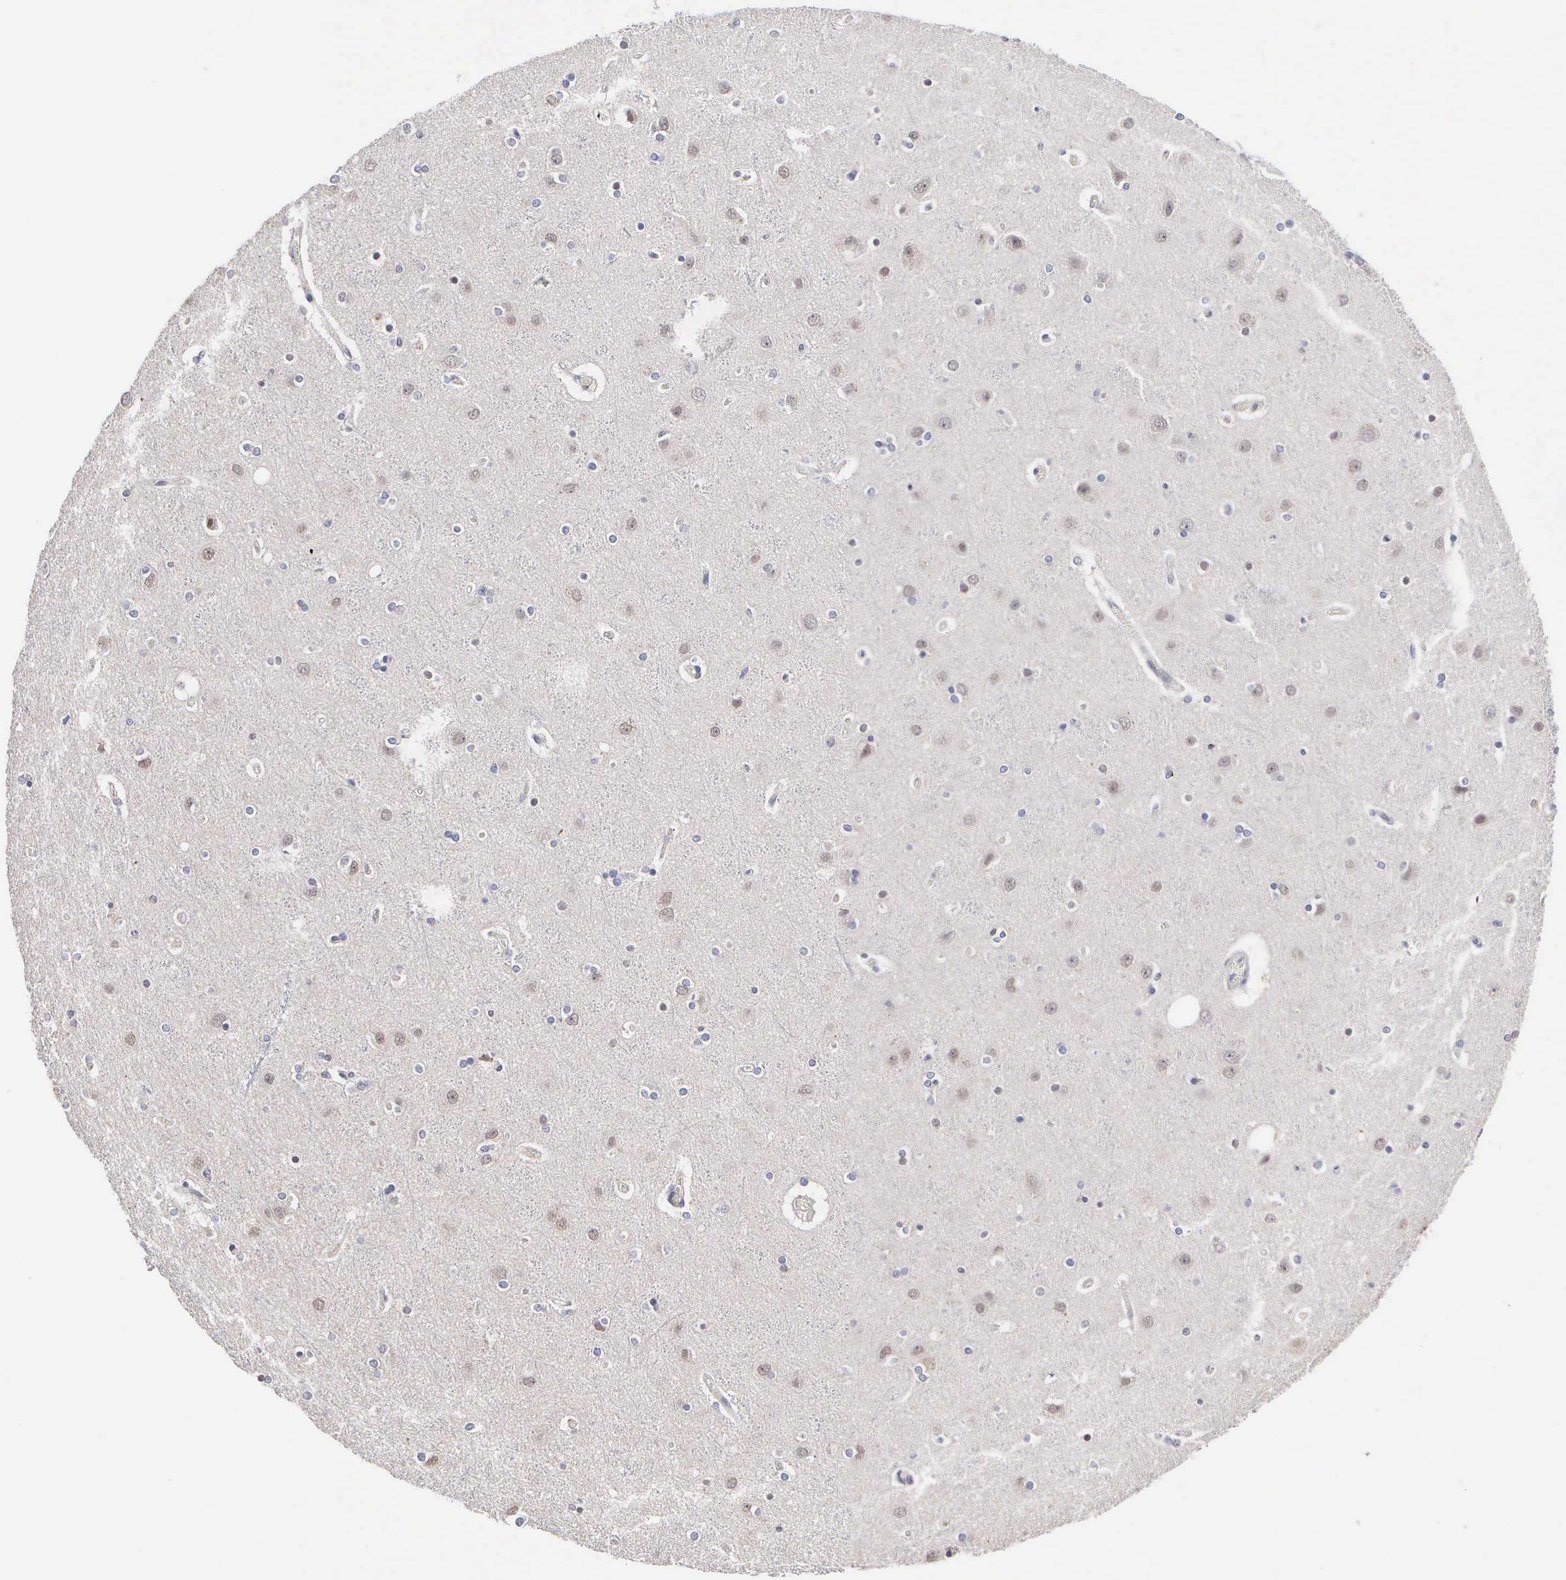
{"staining": {"intensity": "negative", "quantity": "none", "location": "none"}, "tissue": "cerebral cortex", "cell_type": "Endothelial cells", "image_type": "normal", "snomed": [{"axis": "morphology", "description": "Normal tissue, NOS"}, {"axis": "topography", "description": "Cerebral cortex"}], "caption": "Immunohistochemistry of unremarkable human cerebral cortex reveals no positivity in endothelial cells.", "gene": "KDM6A", "patient": {"sex": "female", "age": 54}}